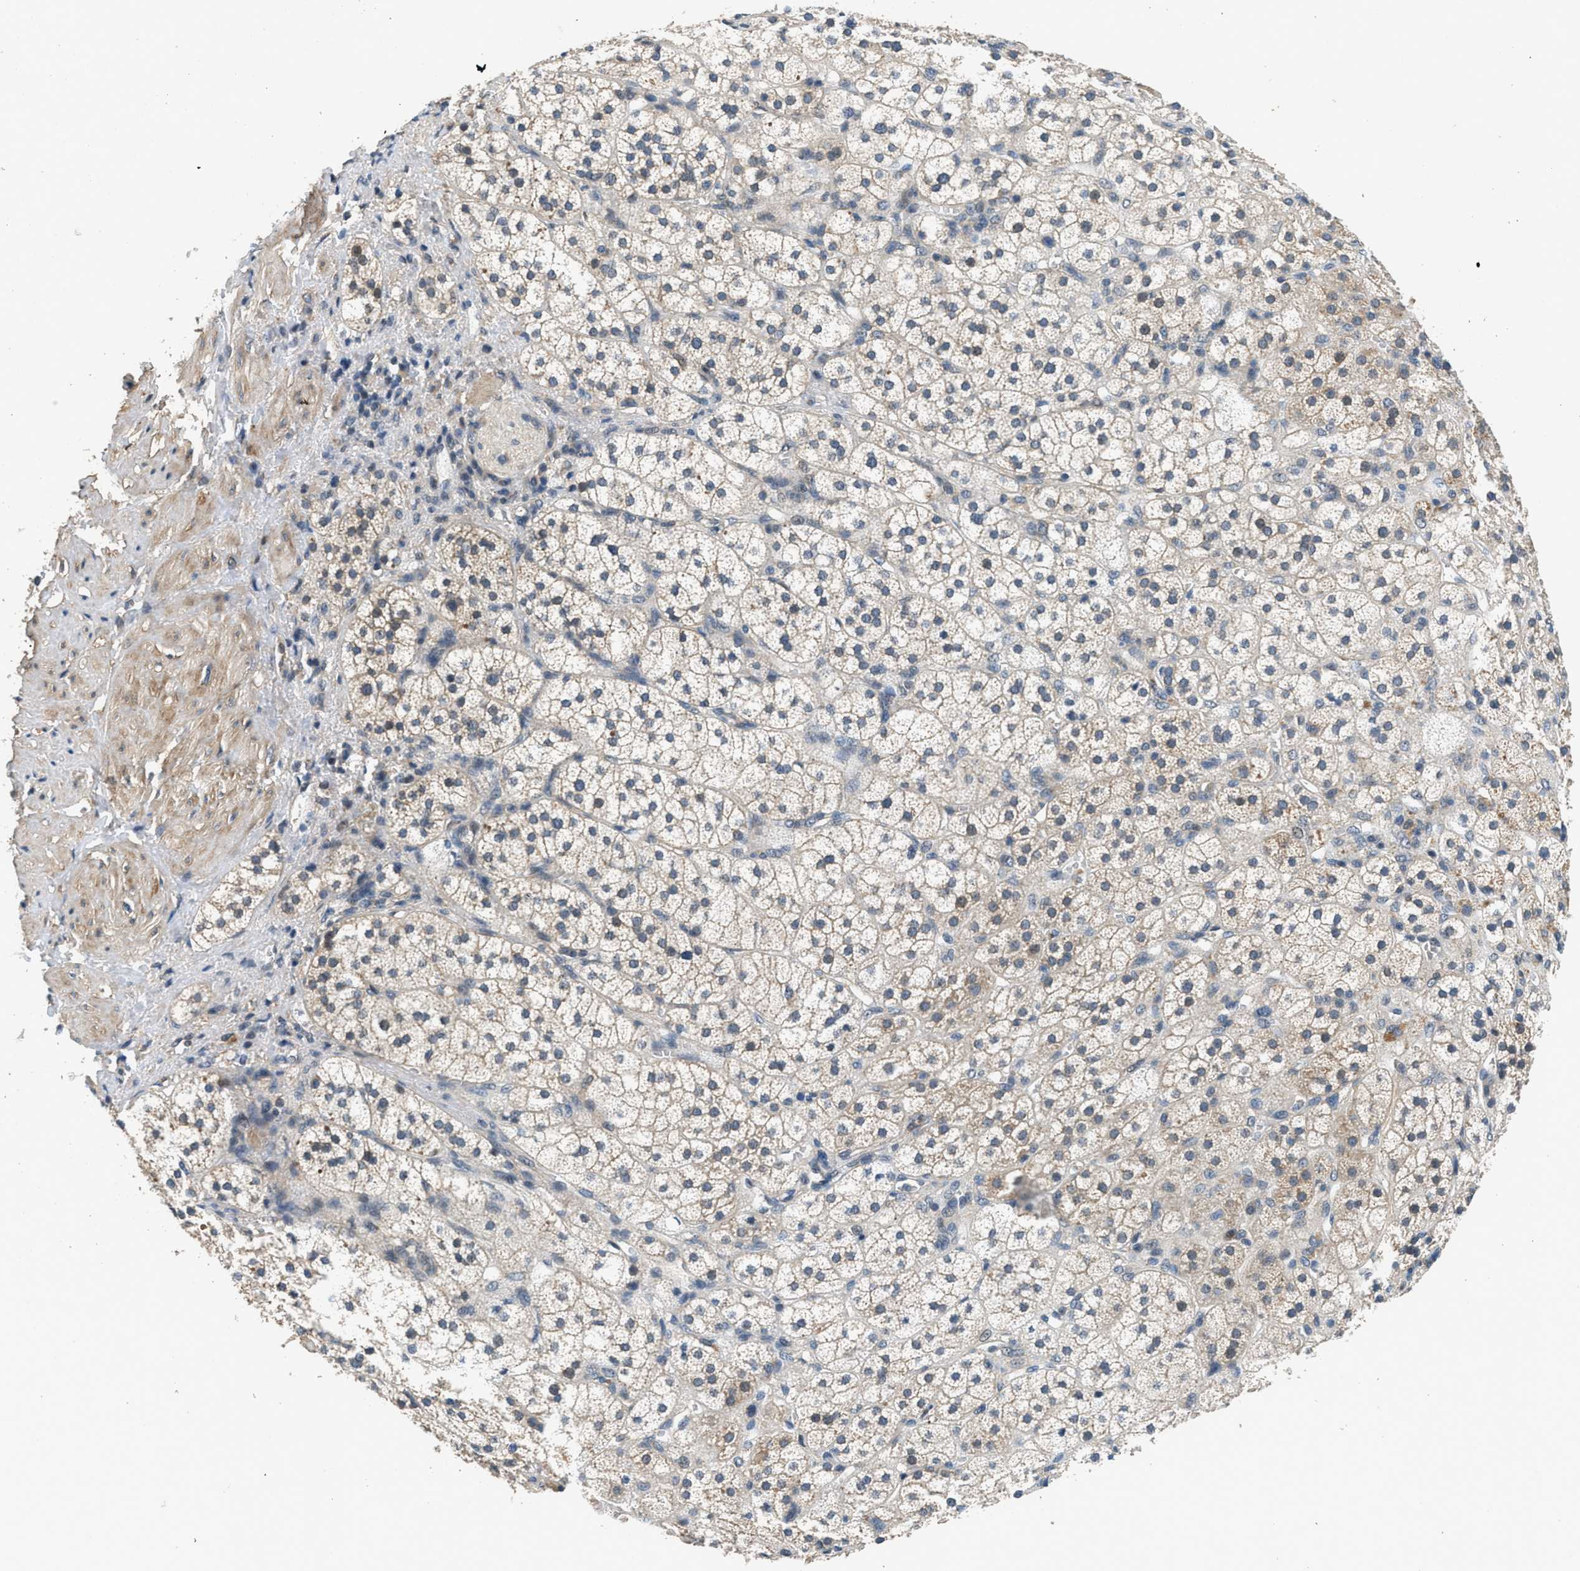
{"staining": {"intensity": "moderate", "quantity": "25%-75%", "location": "cytoplasmic/membranous"}, "tissue": "adrenal gland", "cell_type": "Glandular cells", "image_type": "normal", "snomed": [{"axis": "morphology", "description": "Normal tissue, NOS"}, {"axis": "topography", "description": "Adrenal gland"}], "caption": "Immunohistochemistry photomicrograph of unremarkable human adrenal gland stained for a protein (brown), which displays medium levels of moderate cytoplasmic/membranous expression in approximately 25%-75% of glandular cells.", "gene": "SSH2", "patient": {"sex": "male", "age": 56}}